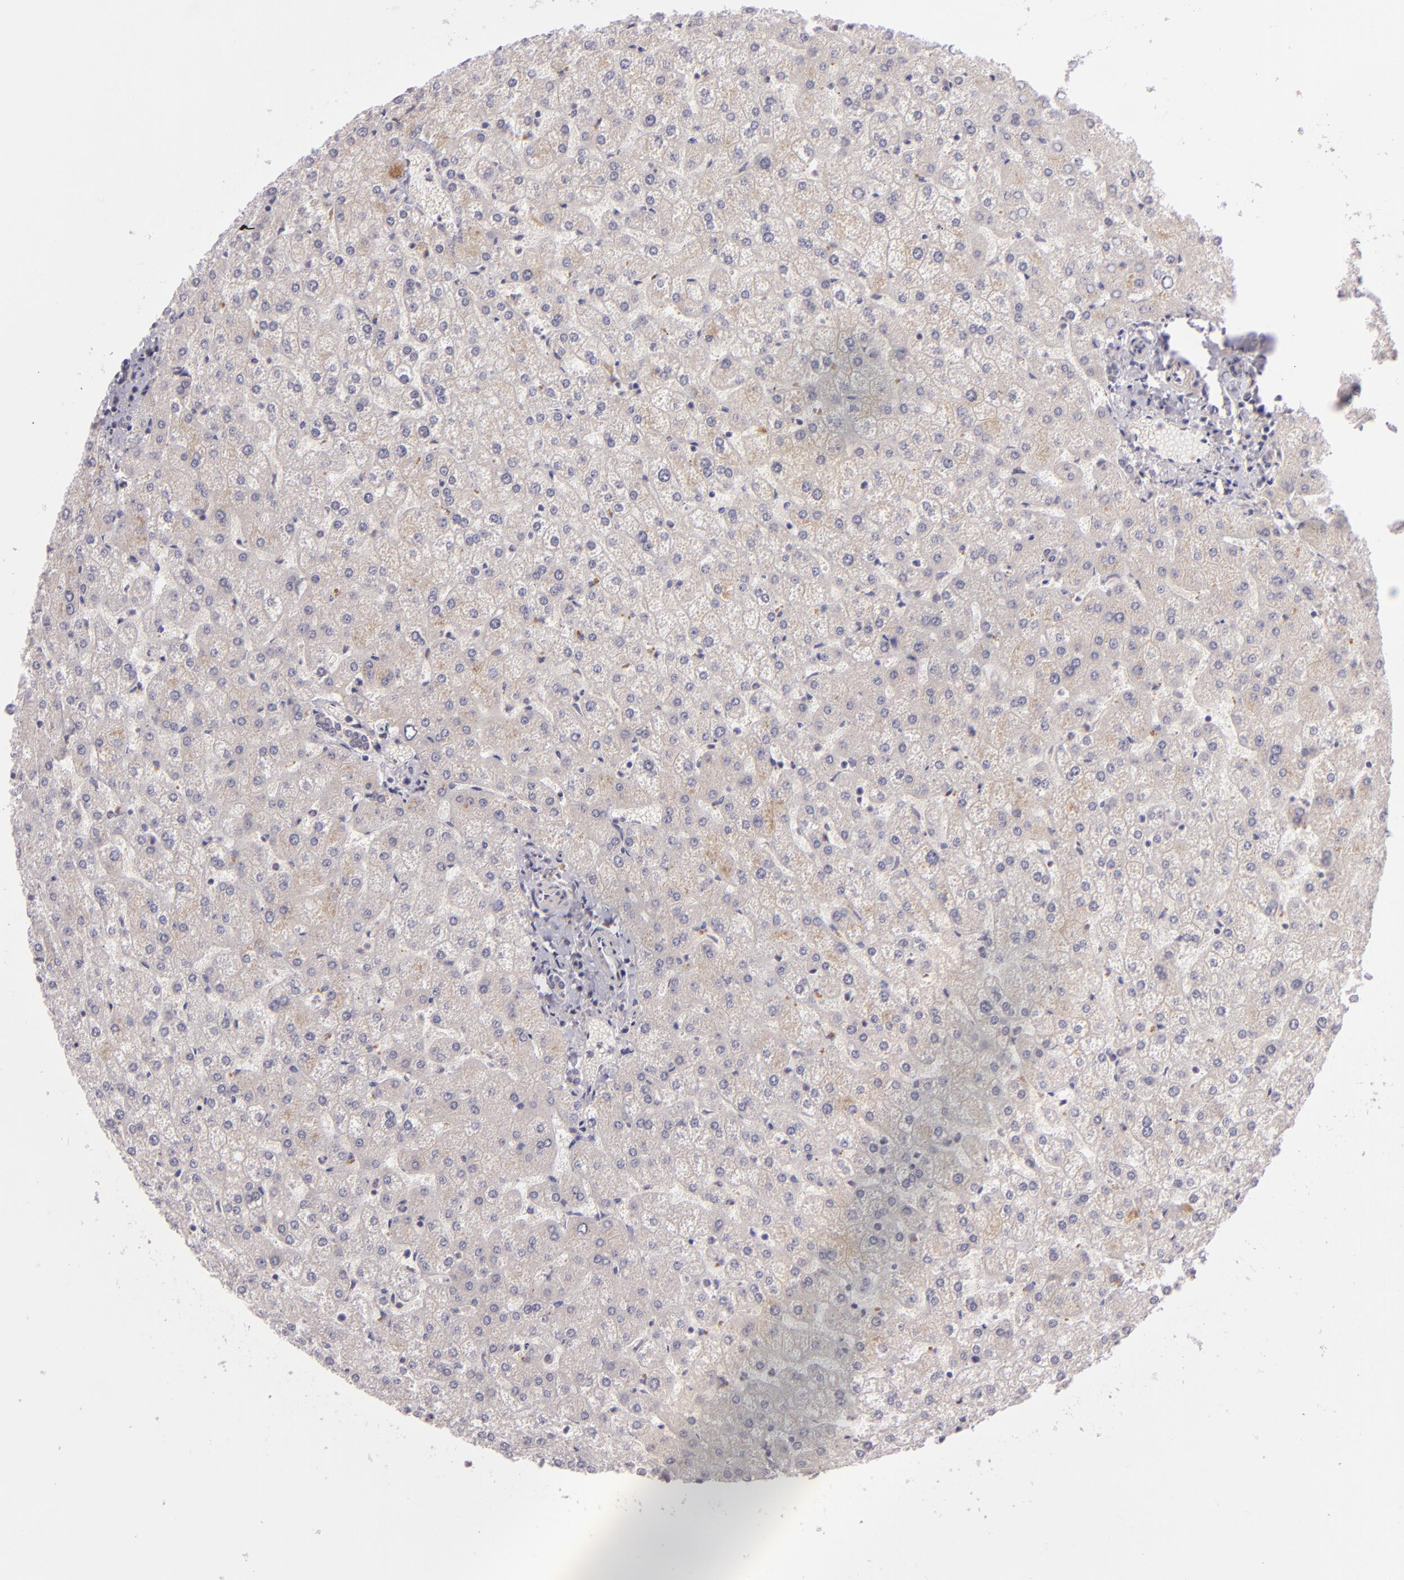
{"staining": {"intensity": "negative", "quantity": "none", "location": "none"}, "tissue": "liver", "cell_type": "Cholangiocytes", "image_type": "normal", "snomed": [{"axis": "morphology", "description": "Normal tissue, NOS"}, {"axis": "topography", "description": "Liver"}], "caption": "Liver was stained to show a protein in brown. There is no significant expression in cholangiocytes. (Stains: DAB immunohistochemistry with hematoxylin counter stain, Microscopy: brightfield microscopy at high magnification).", "gene": "DAG1", "patient": {"sex": "female", "age": 32}}